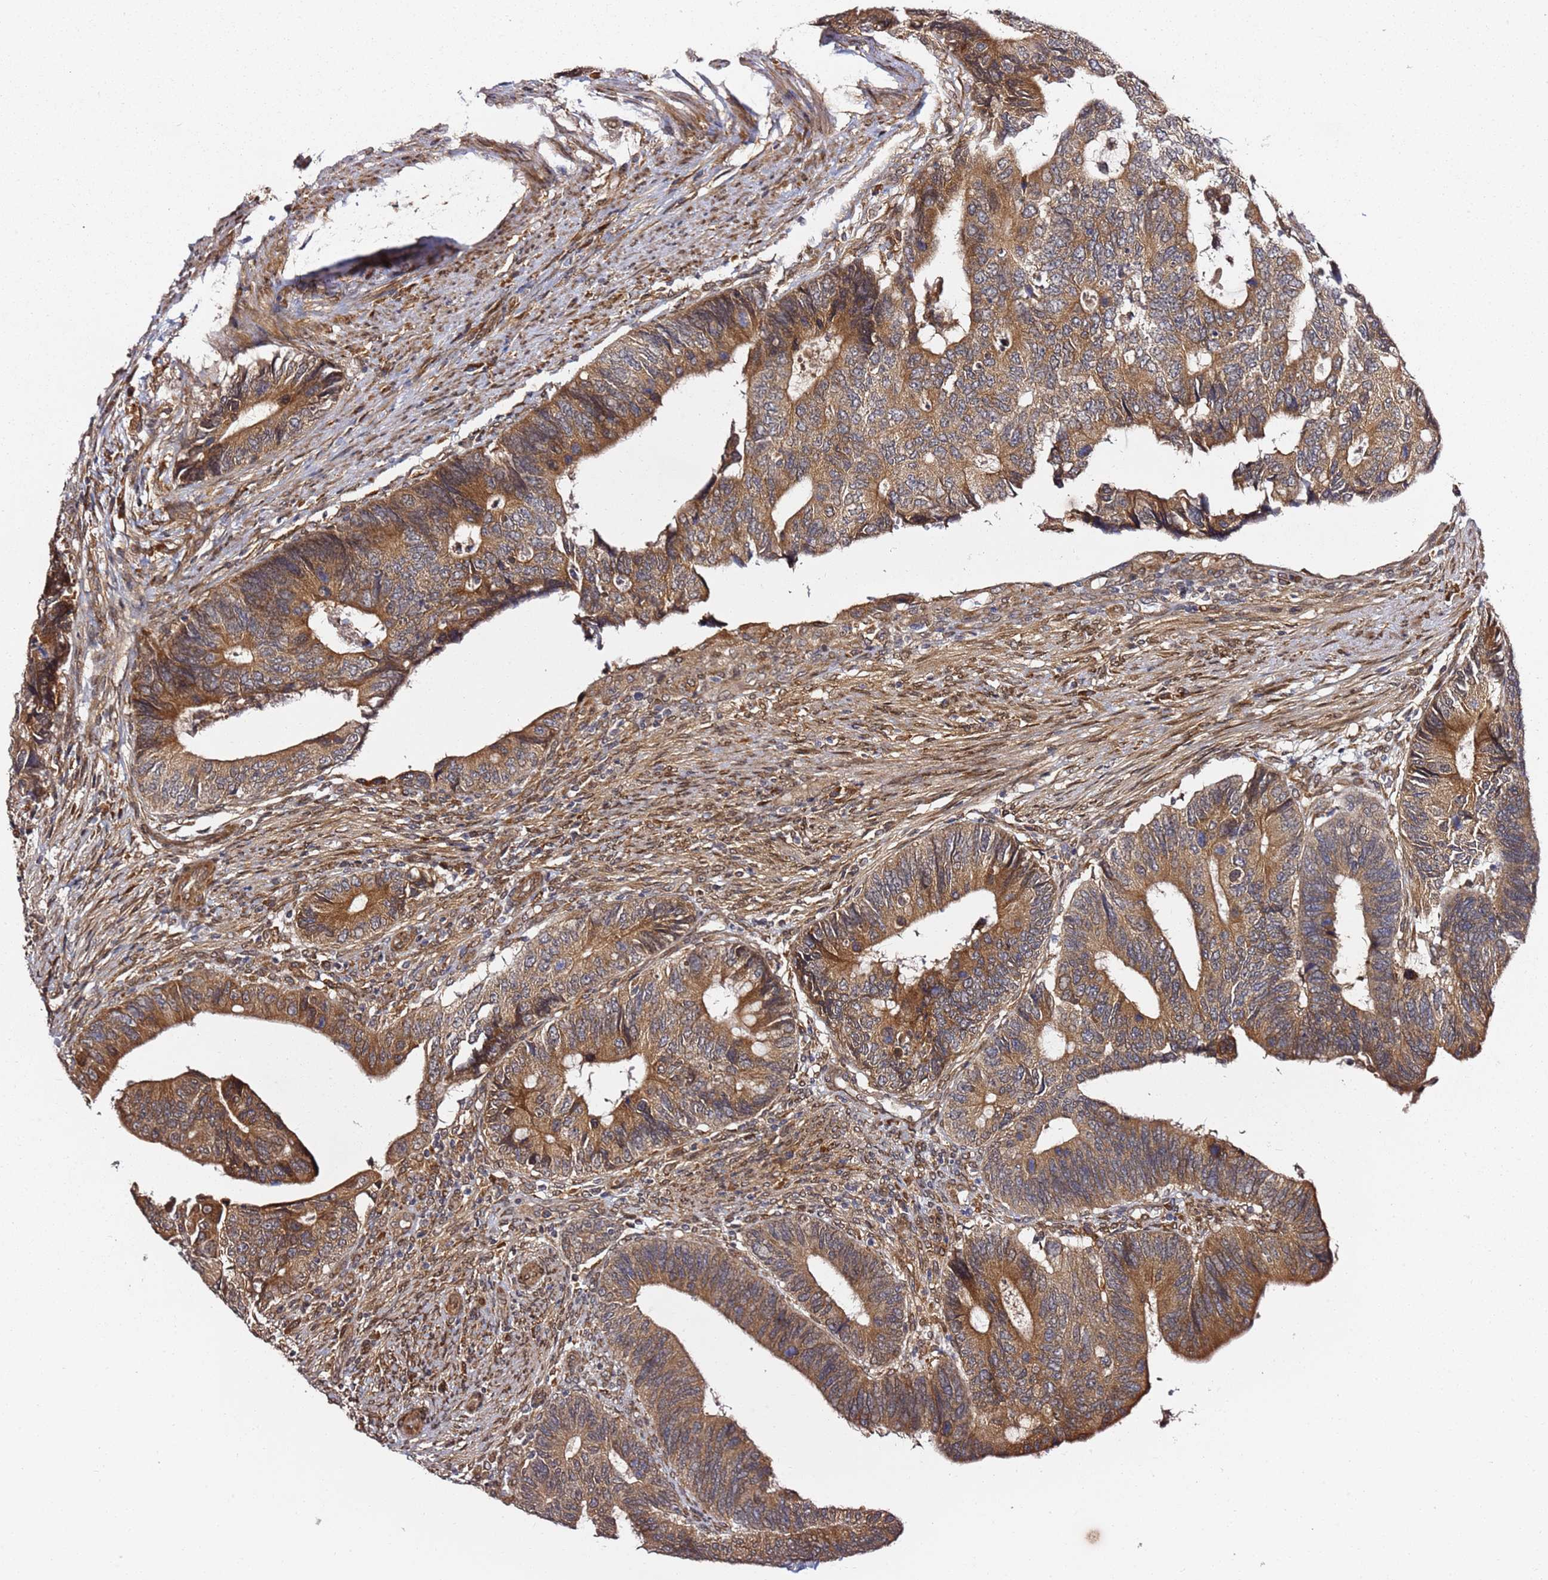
{"staining": {"intensity": "moderate", "quantity": ">75%", "location": "cytoplasmic/membranous"}, "tissue": "colorectal cancer", "cell_type": "Tumor cells", "image_type": "cancer", "snomed": [{"axis": "morphology", "description": "Adenocarcinoma, NOS"}, {"axis": "topography", "description": "Colon"}], "caption": "There is medium levels of moderate cytoplasmic/membranous staining in tumor cells of colorectal adenocarcinoma, as demonstrated by immunohistochemical staining (brown color).", "gene": "PRKAB2", "patient": {"sex": "male", "age": 87}}